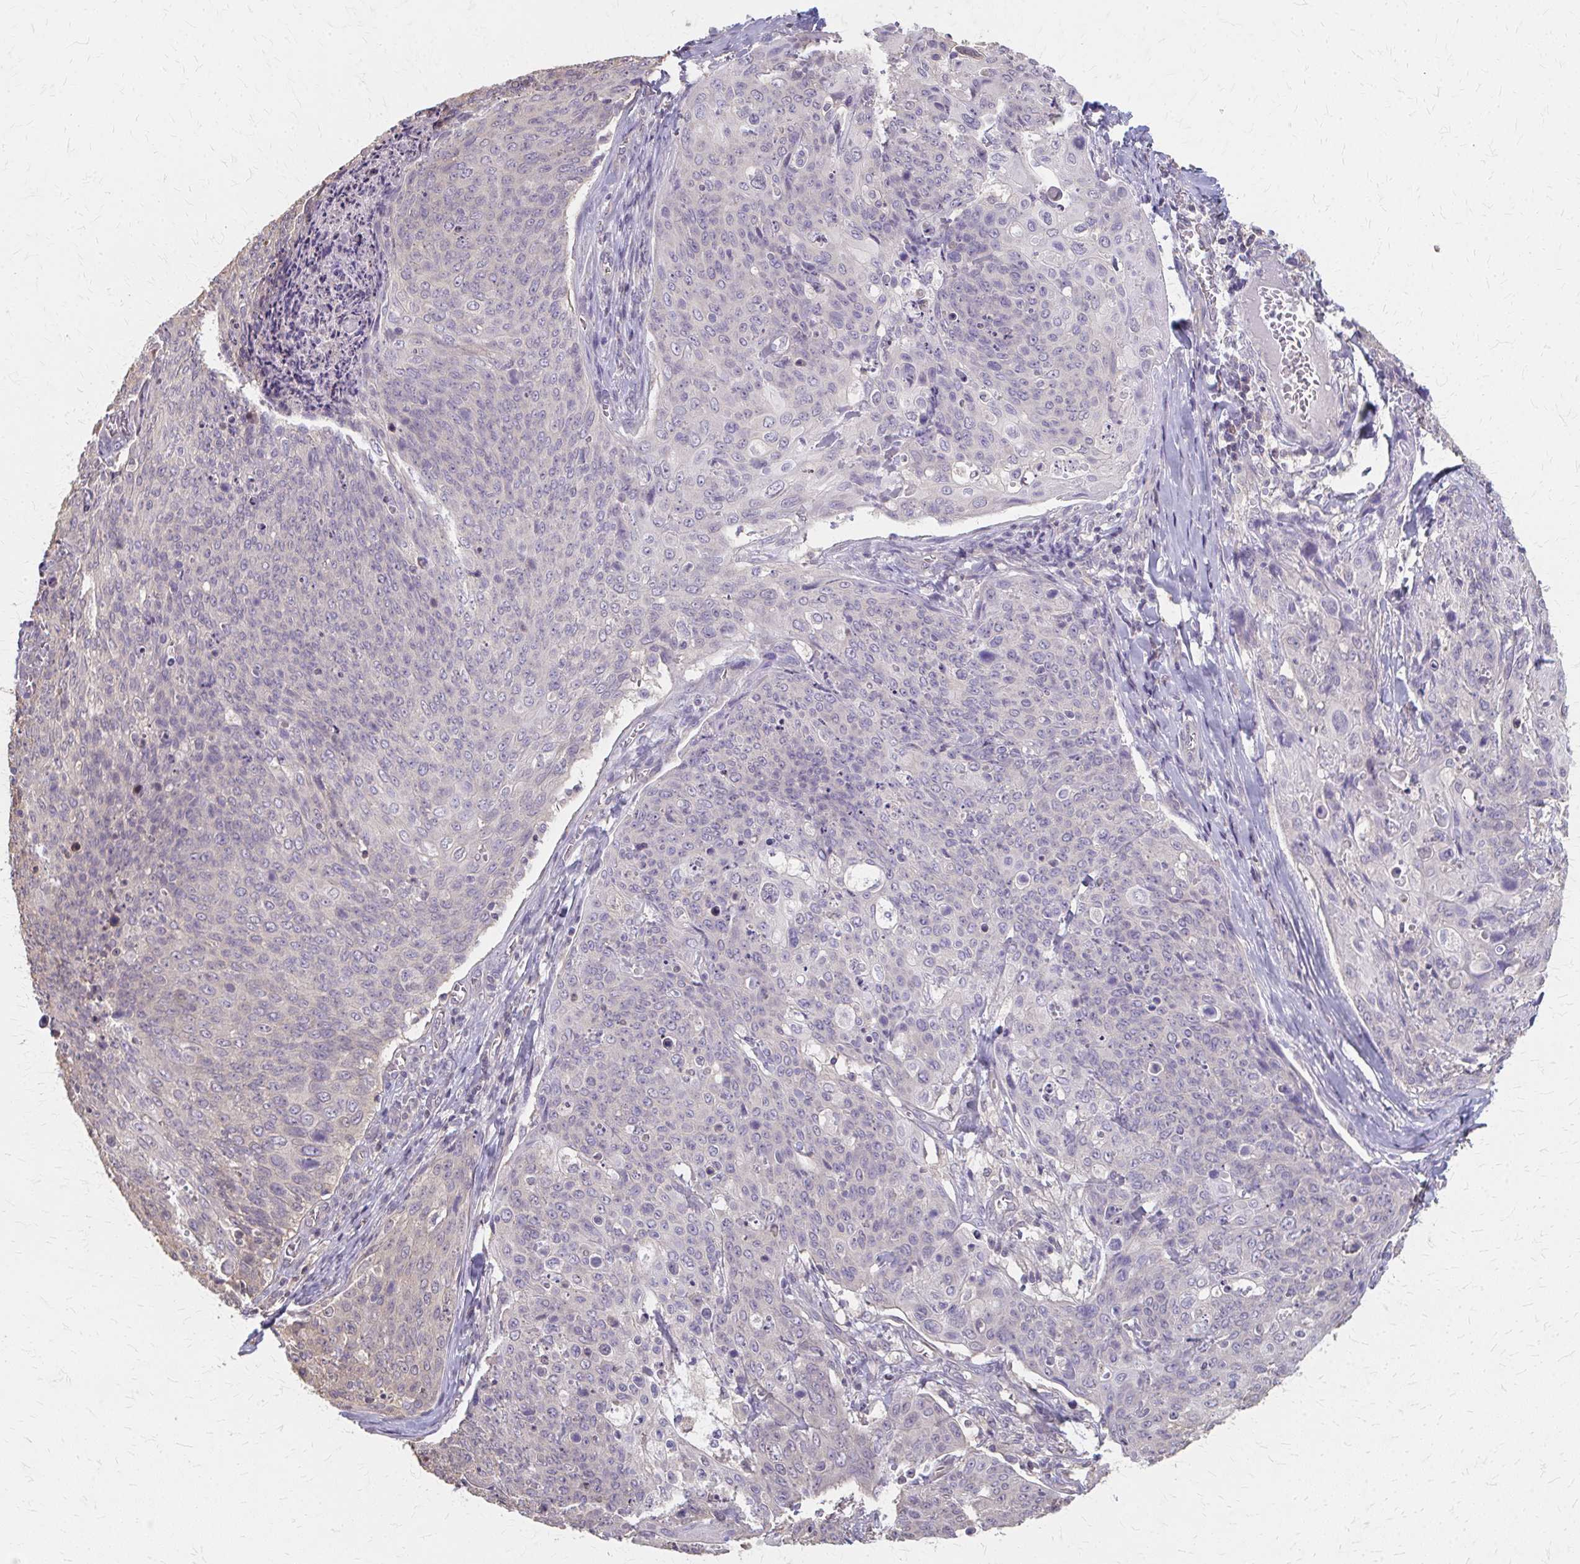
{"staining": {"intensity": "negative", "quantity": "none", "location": "none"}, "tissue": "skin cancer", "cell_type": "Tumor cells", "image_type": "cancer", "snomed": [{"axis": "morphology", "description": "Squamous cell carcinoma, NOS"}, {"axis": "topography", "description": "Skin"}, {"axis": "topography", "description": "Vulva"}], "caption": "A micrograph of human squamous cell carcinoma (skin) is negative for staining in tumor cells.", "gene": "RABGAP1L", "patient": {"sex": "female", "age": 85}}